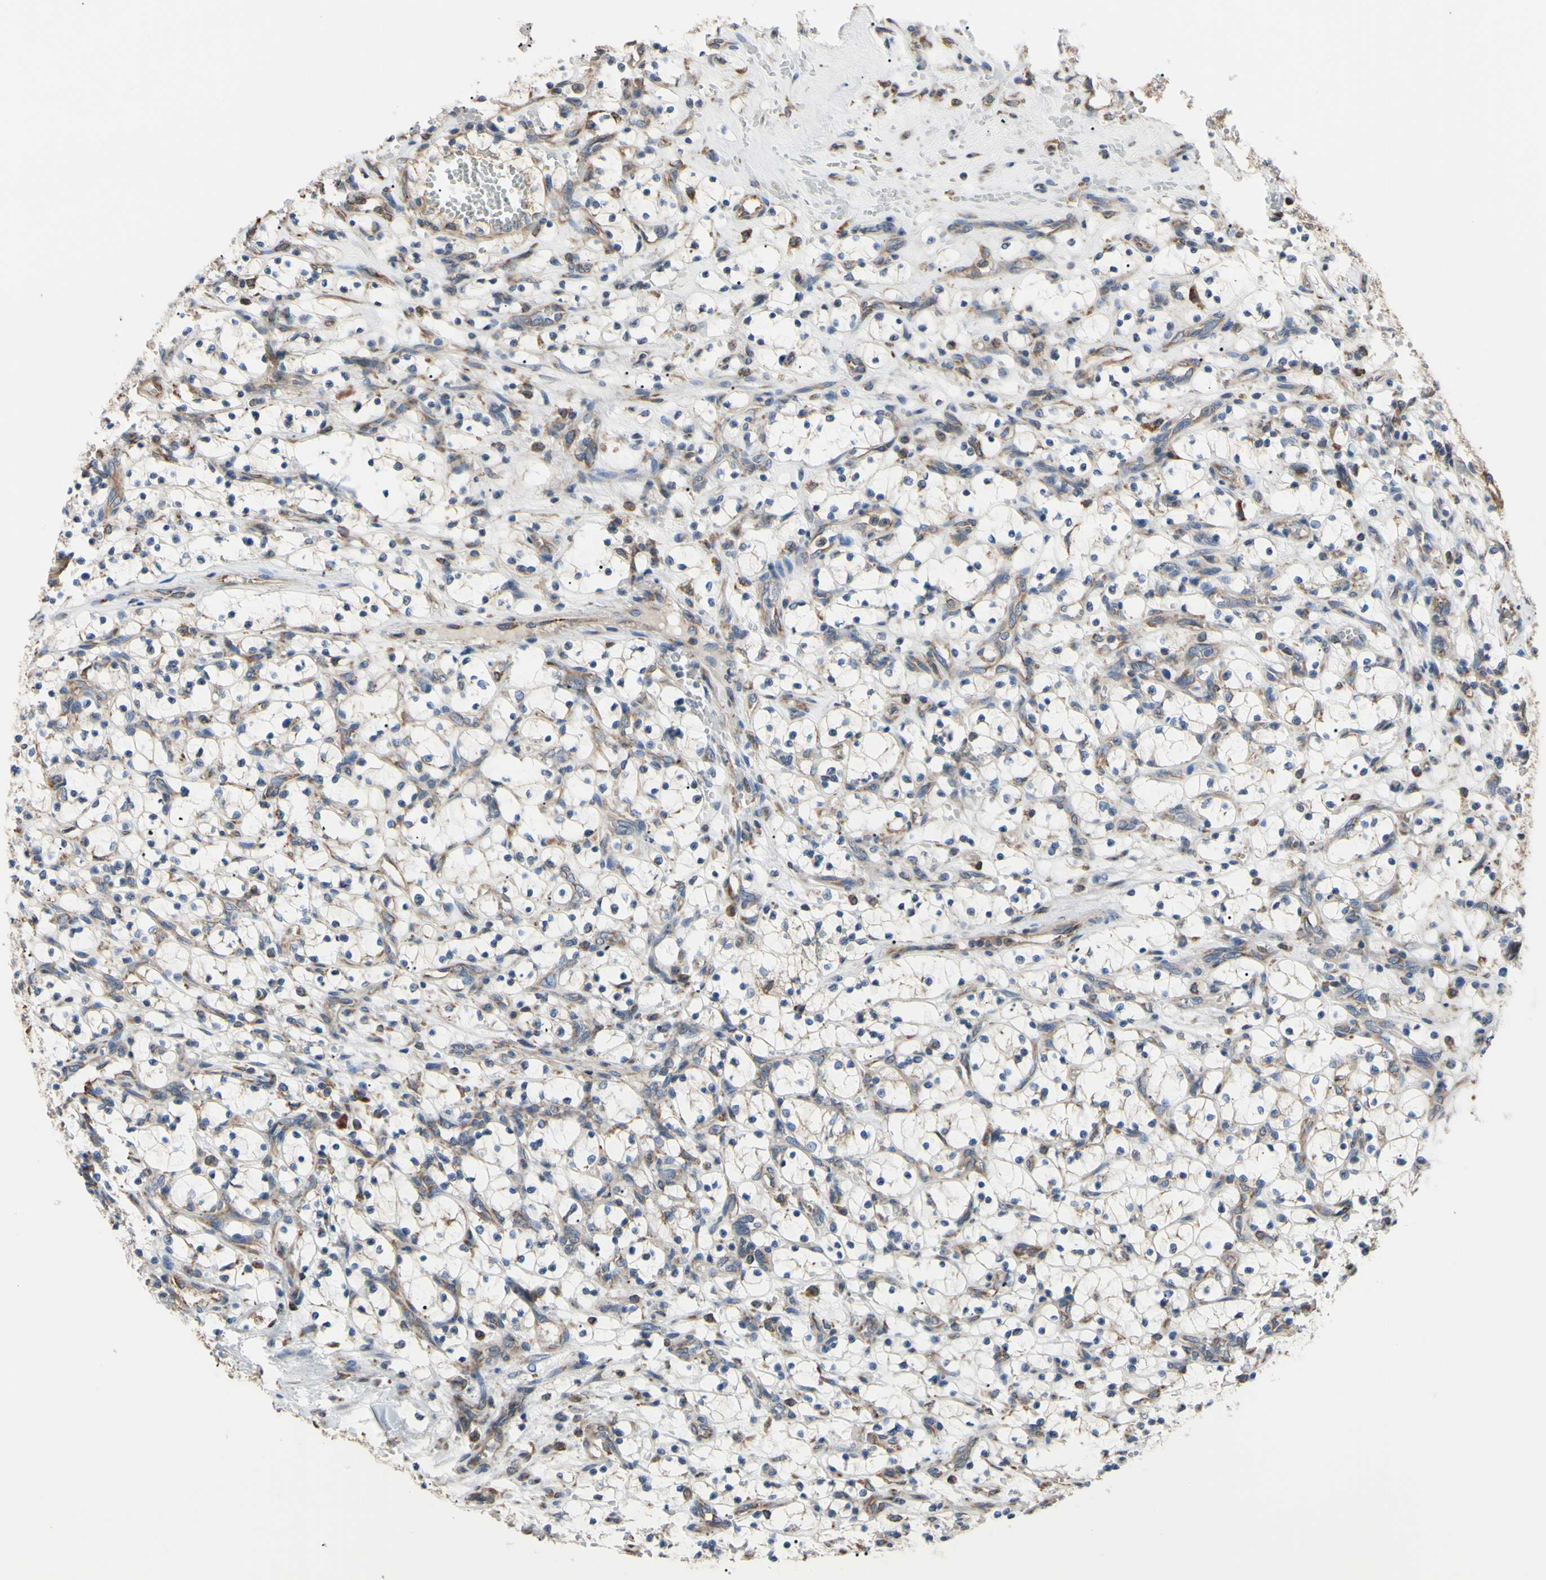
{"staining": {"intensity": "weak", "quantity": "25%-75%", "location": "cytoplasmic/membranous"}, "tissue": "renal cancer", "cell_type": "Tumor cells", "image_type": "cancer", "snomed": [{"axis": "morphology", "description": "Adenocarcinoma, NOS"}, {"axis": "topography", "description": "Kidney"}], "caption": "The micrograph exhibits staining of adenocarcinoma (renal), revealing weak cytoplasmic/membranous protein expression (brown color) within tumor cells.", "gene": "BMF", "patient": {"sex": "female", "age": 69}}